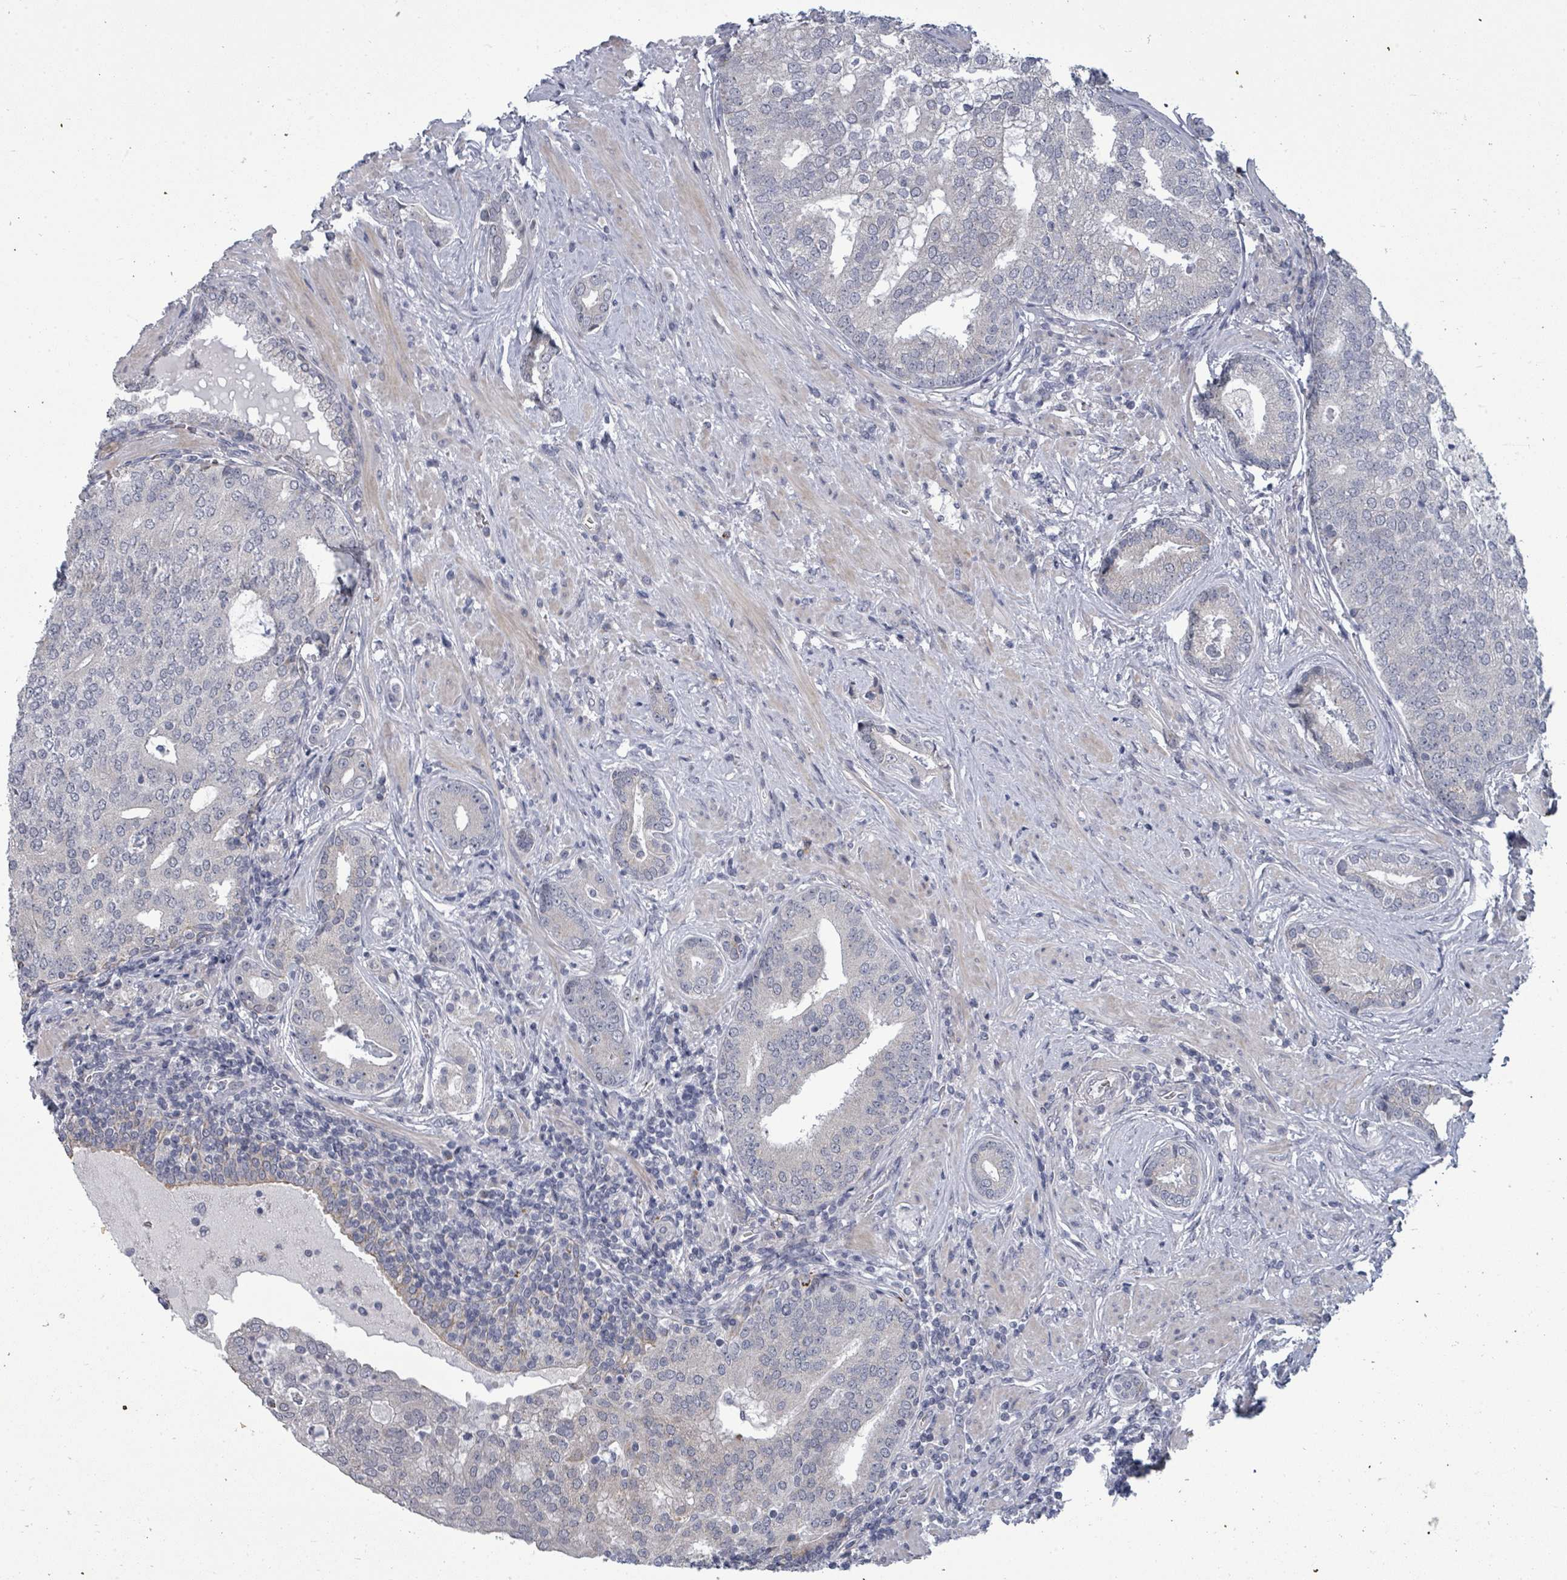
{"staining": {"intensity": "negative", "quantity": "none", "location": "none"}, "tissue": "prostate cancer", "cell_type": "Tumor cells", "image_type": "cancer", "snomed": [{"axis": "morphology", "description": "Adenocarcinoma, High grade"}, {"axis": "topography", "description": "Prostate"}], "caption": "Tumor cells are negative for brown protein staining in high-grade adenocarcinoma (prostate).", "gene": "ASB12", "patient": {"sex": "male", "age": 55}}